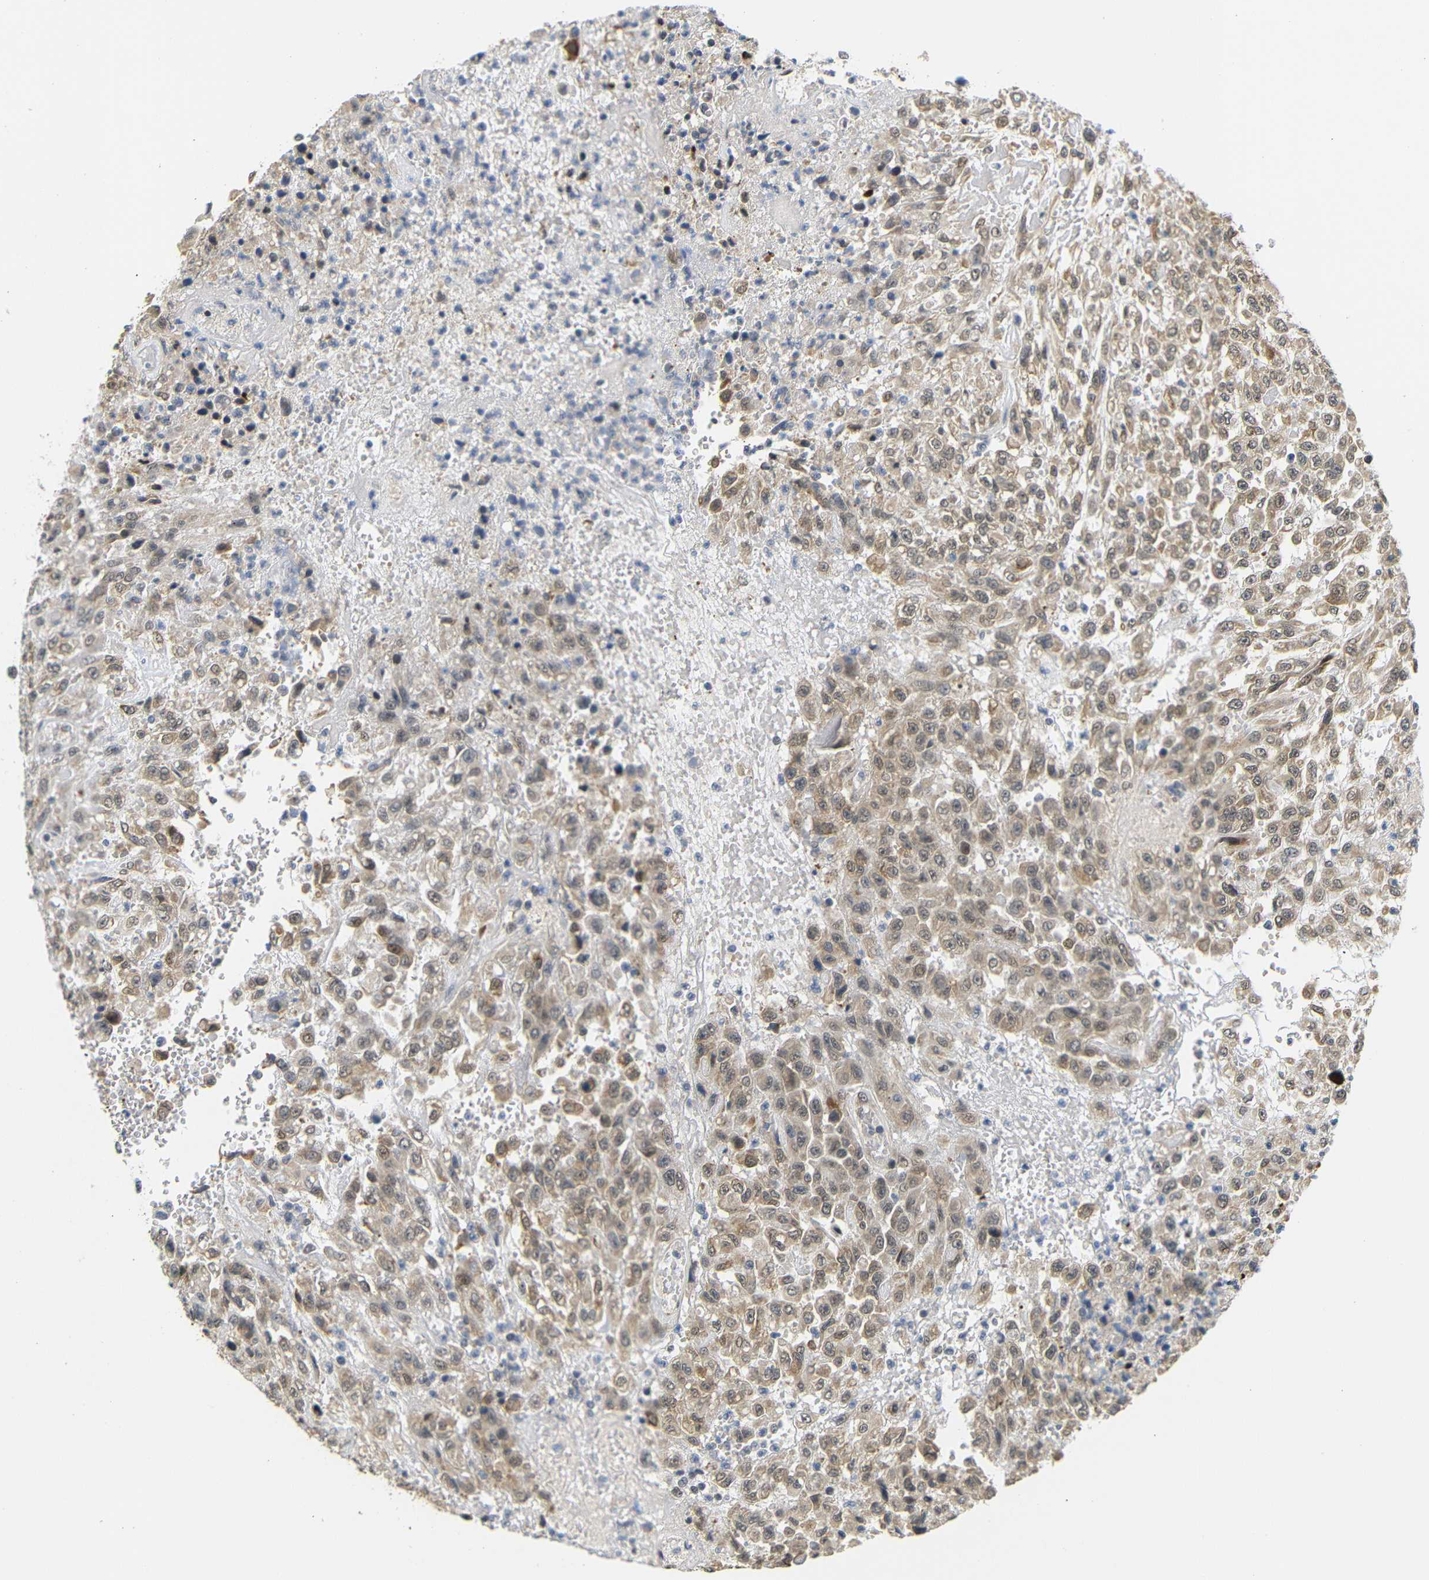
{"staining": {"intensity": "weak", "quantity": ">75%", "location": "cytoplasmic/membranous,nuclear"}, "tissue": "urothelial cancer", "cell_type": "Tumor cells", "image_type": "cancer", "snomed": [{"axis": "morphology", "description": "Urothelial carcinoma, High grade"}, {"axis": "topography", "description": "Urinary bladder"}], "caption": "Tumor cells show weak cytoplasmic/membranous and nuclear expression in about >75% of cells in urothelial cancer.", "gene": "GJA5", "patient": {"sex": "male", "age": 46}}